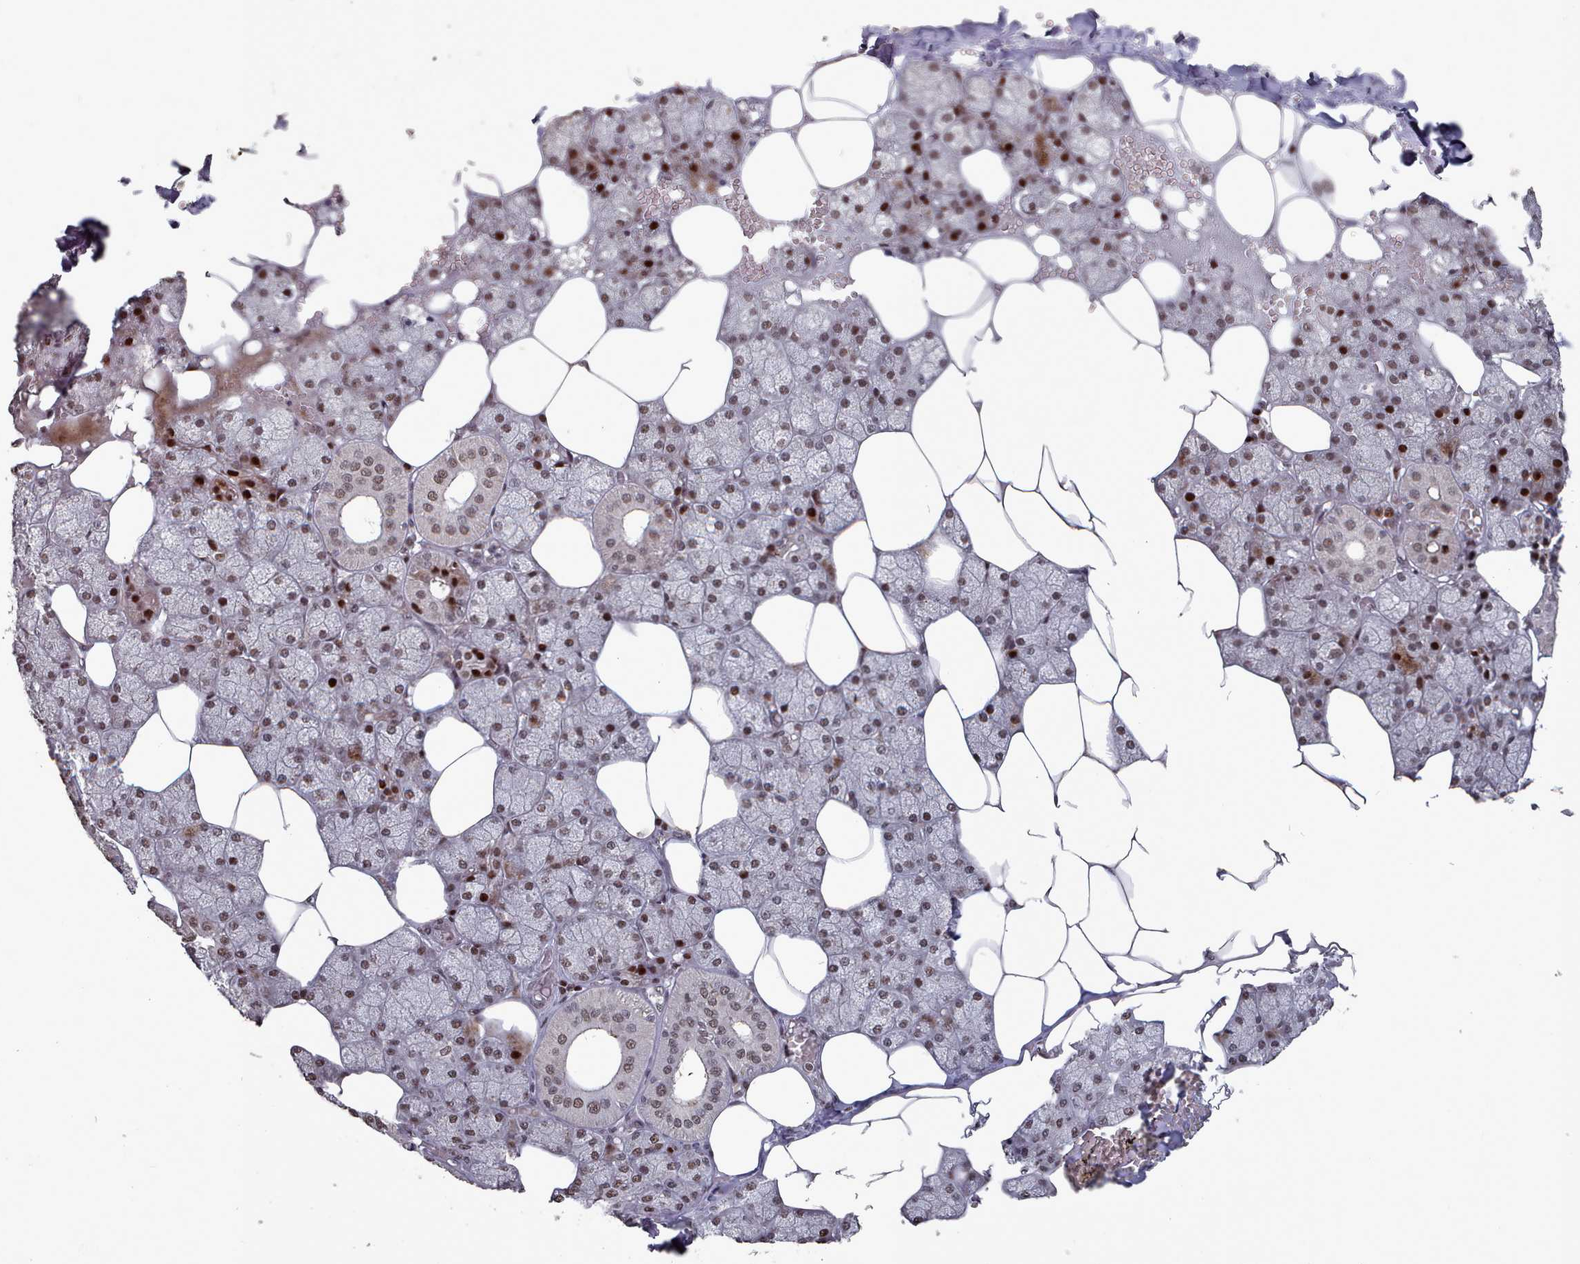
{"staining": {"intensity": "strong", "quantity": "25%-75%", "location": "cytoplasmic/membranous,nuclear"}, "tissue": "salivary gland", "cell_type": "Glandular cells", "image_type": "normal", "snomed": [{"axis": "morphology", "description": "Normal tissue, NOS"}, {"axis": "topography", "description": "Salivary gland"}], "caption": "This is an image of immunohistochemistry staining of benign salivary gland, which shows strong positivity in the cytoplasmic/membranous,nuclear of glandular cells.", "gene": "PNRC2", "patient": {"sex": "male", "age": 62}}